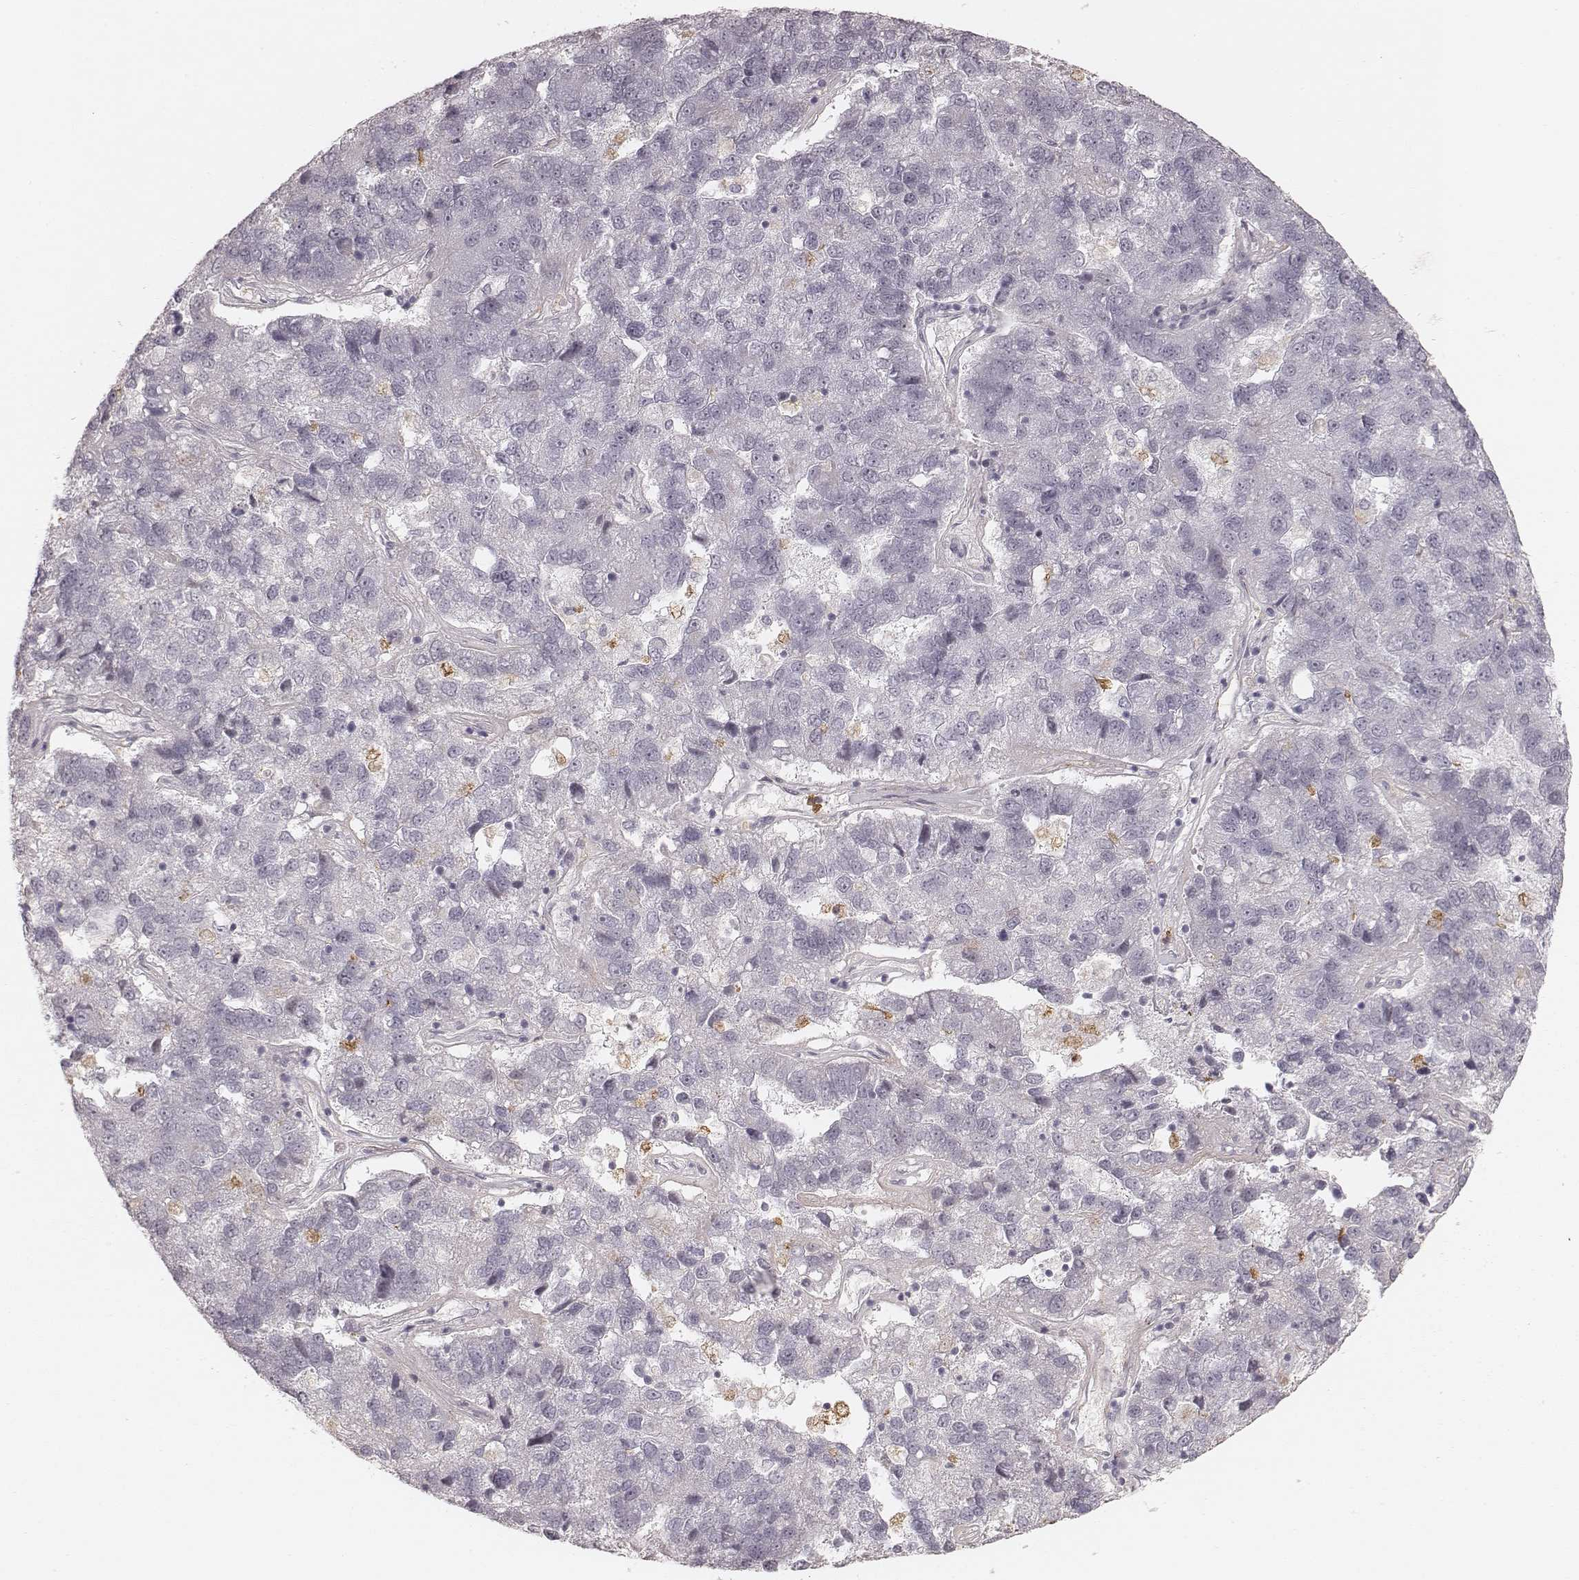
{"staining": {"intensity": "negative", "quantity": "none", "location": "none"}, "tissue": "pancreatic cancer", "cell_type": "Tumor cells", "image_type": "cancer", "snomed": [{"axis": "morphology", "description": "Adenocarcinoma, NOS"}, {"axis": "topography", "description": "Pancreas"}], "caption": "A photomicrograph of pancreatic adenocarcinoma stained for a protein shows no brown staining in tumor cells.", "gene": "KITLG", "patient": {"sex": "female", "age": 61}}